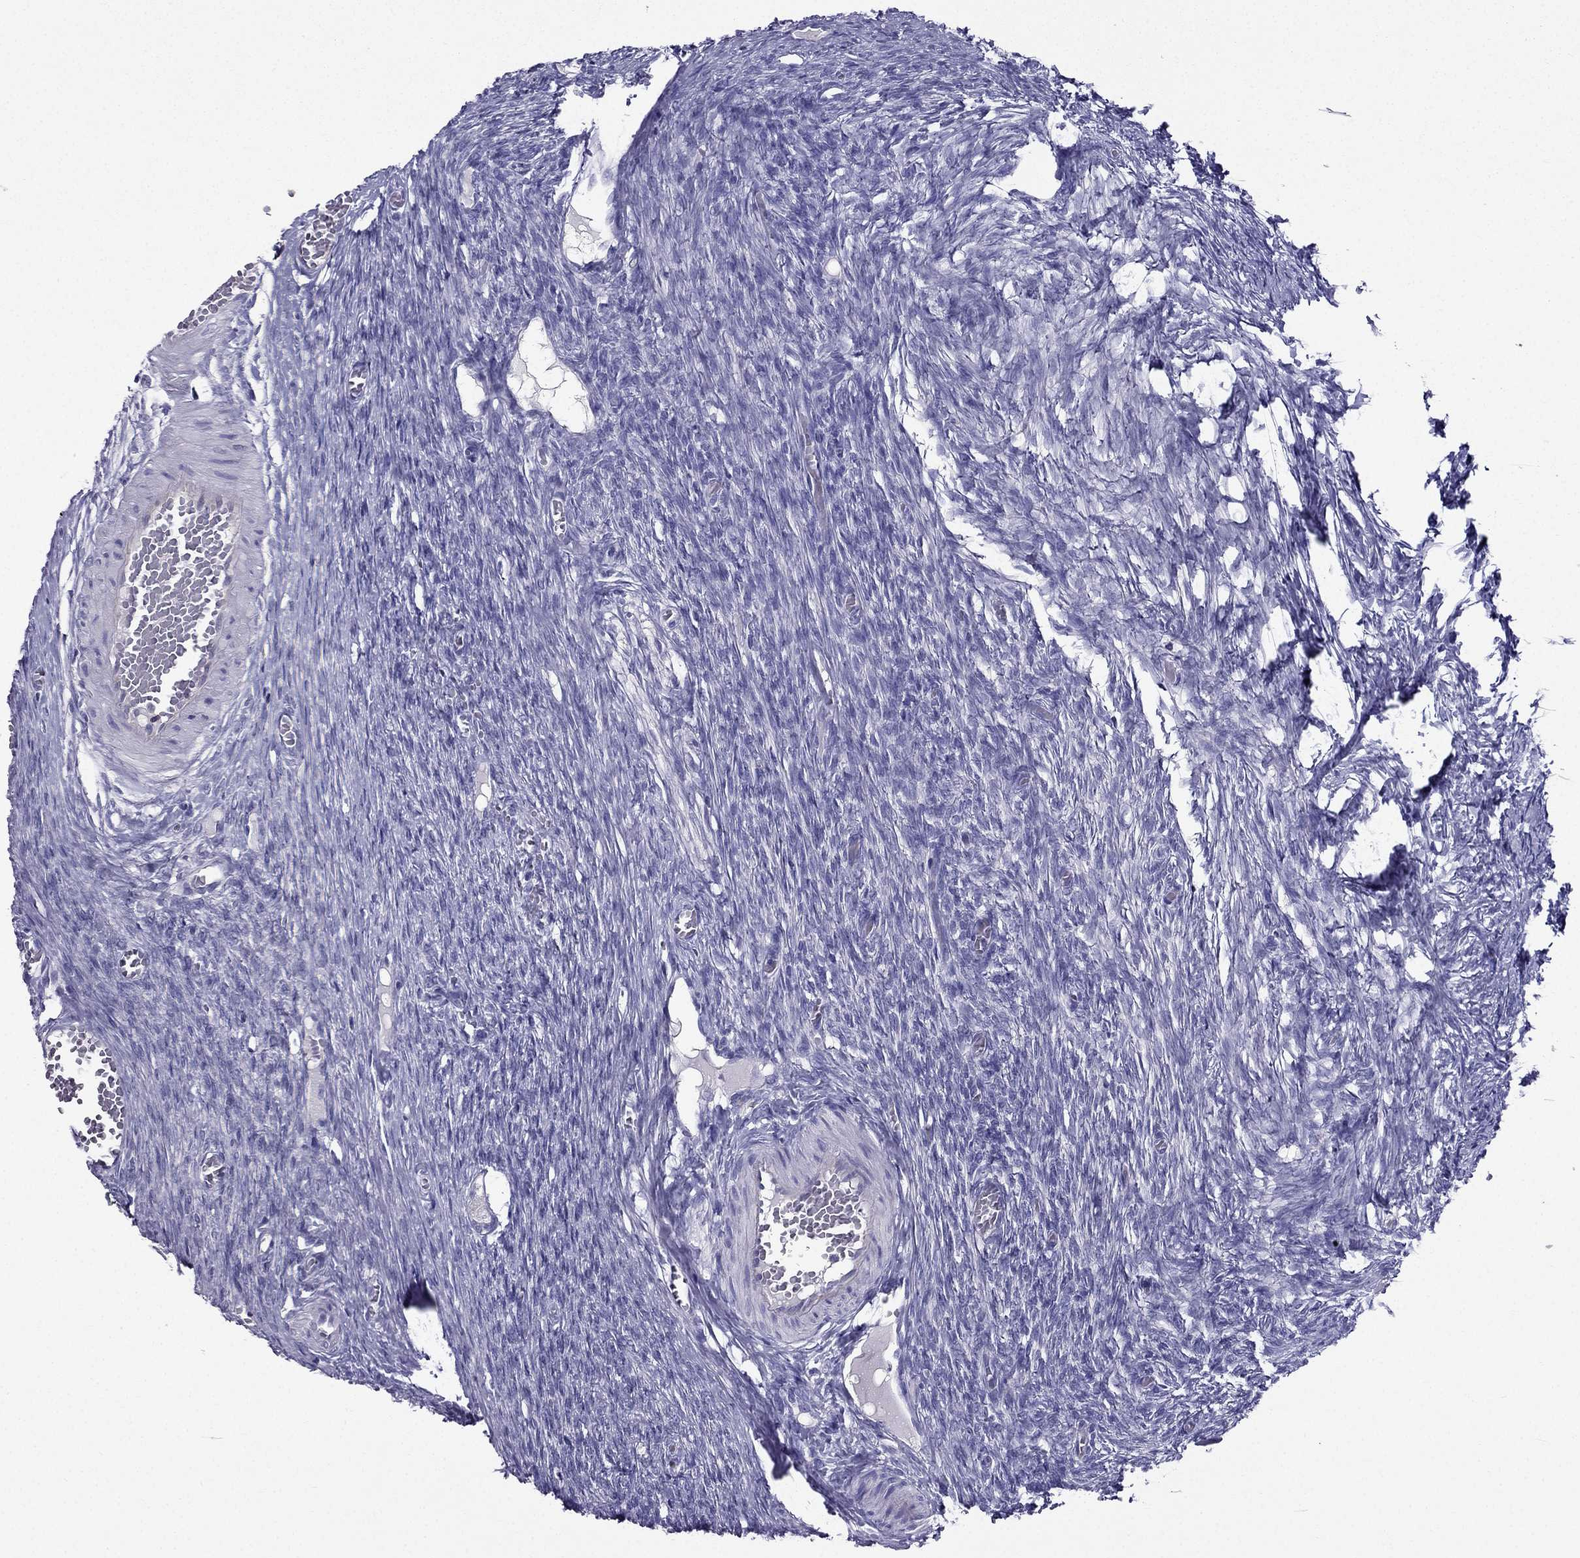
{"staining": {"intensity": "negative", "quantity": "none", "location": "none"}, "tissue": "ovary", "cell_type": "Follicle cells", "image_type": "normal", "snomed": [{"axis": "morphology", "description": "Normal tissue, NOS"}, {"axis": "topography", "description": "Ovary"}], "caption": "This histopathology image is of unremarkable ovary stained with immunohistochemistry (IHC) to label a protein in brown with the nuclei are counter-stained blue. There is no staining in follicle cells.", "gene": "AAK1", "patient": {"sex": "female", "age": 27}}